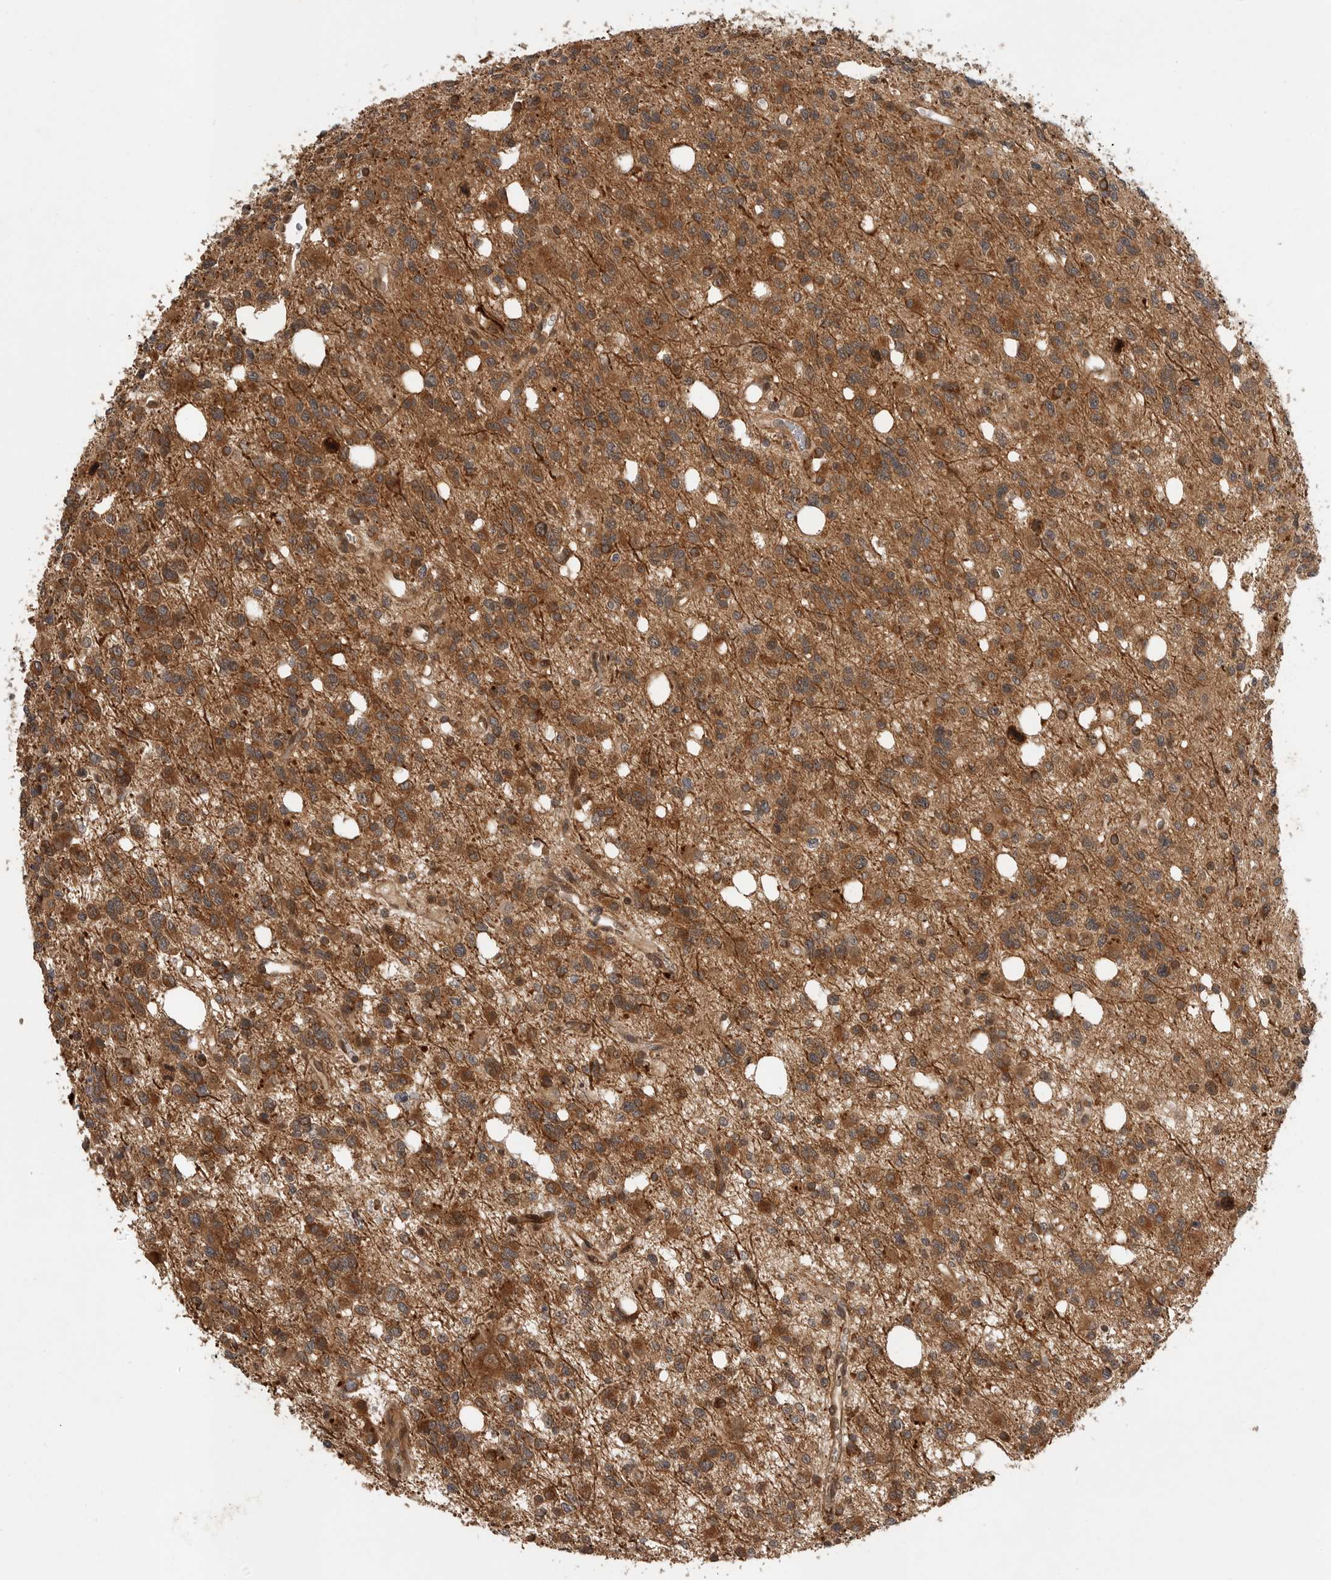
{"staining": {"intensity": "moderate", "quantity": ">75%", "location": "cytoplasmic/membranous"}, "tissue": "glioma", "cell_type": "Tumor cells", "image_type": "cancer", "snomed": [{"axis": "morphology", "description": "Glioma, malignant, High grade"}, {"axis": "topography", "description": "Brain"}], "caption": "Immunohistochemical staining of human malignant high-grade glioma displays moderate cytoplasmic/membranous protein expression in about >75% of tumor cells. (DAB (3,3'-diaminobenzidine) = brown stain, brightfield microscopy at high magnification).", "gene": "OSBPL9", "patient": {"sex": "female", "age": 62}}